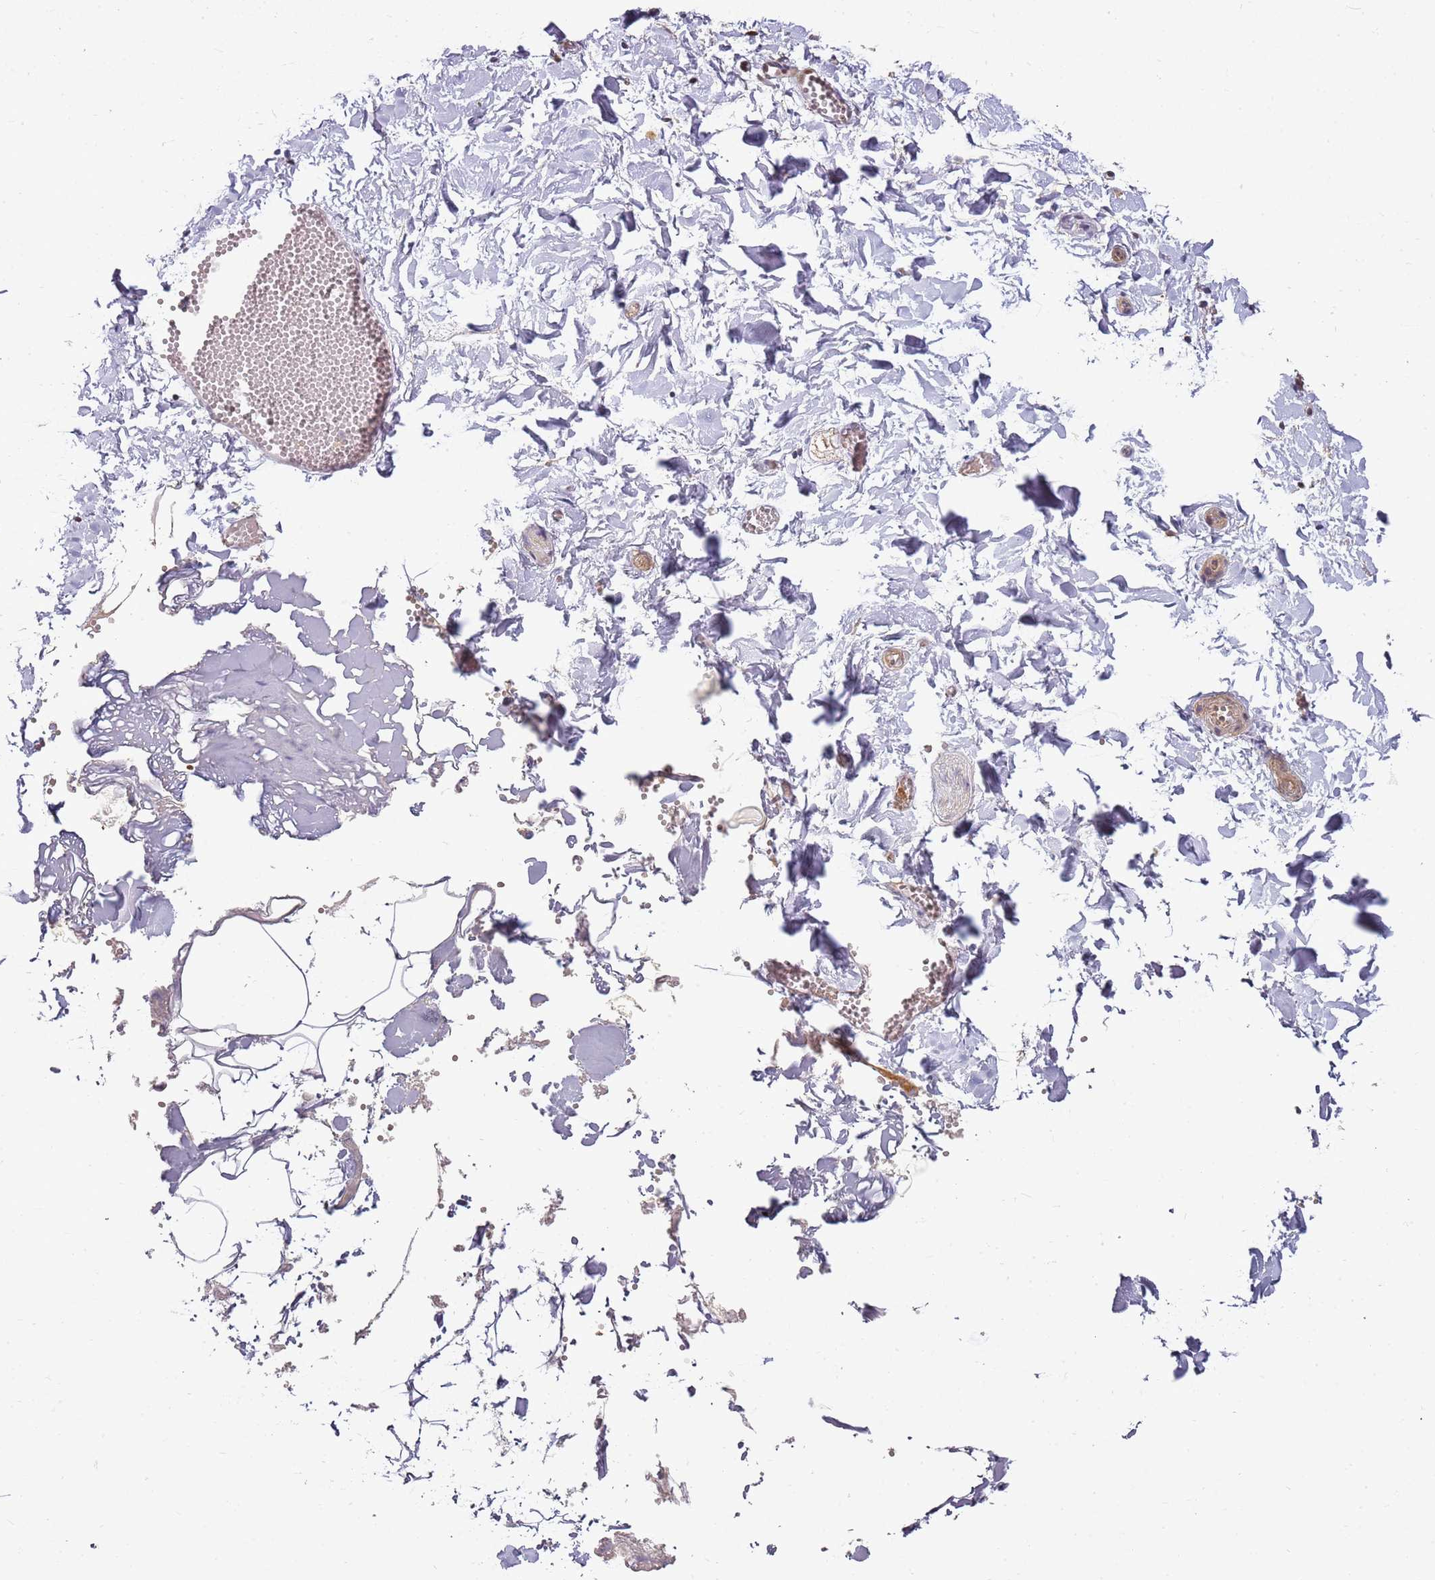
{"staining": {"intensity": "weak", "quantity": ">75%", "location": "cytoplasmic/membranous,nuclear"}, "tissue": "adipose tissue", "cell_type": "Adipocytes", "image_type": "normal", "snomed": [{"axis": "morphology", "description": "Normal tissue, NOS"}, {"axis": "topography", "description": "Gallbladder"}, {"axis": "topography", "description": "Peripheral nerve tissue"}], "caption": "Adipose tissue stained for a protein (brown) demonstrates weak cytoplasmic/membranous,nuclear positive positivity in about >75% of adipocytes.", "gene": "GSTO2", "patient": {"sex": "male", "age": 38}}